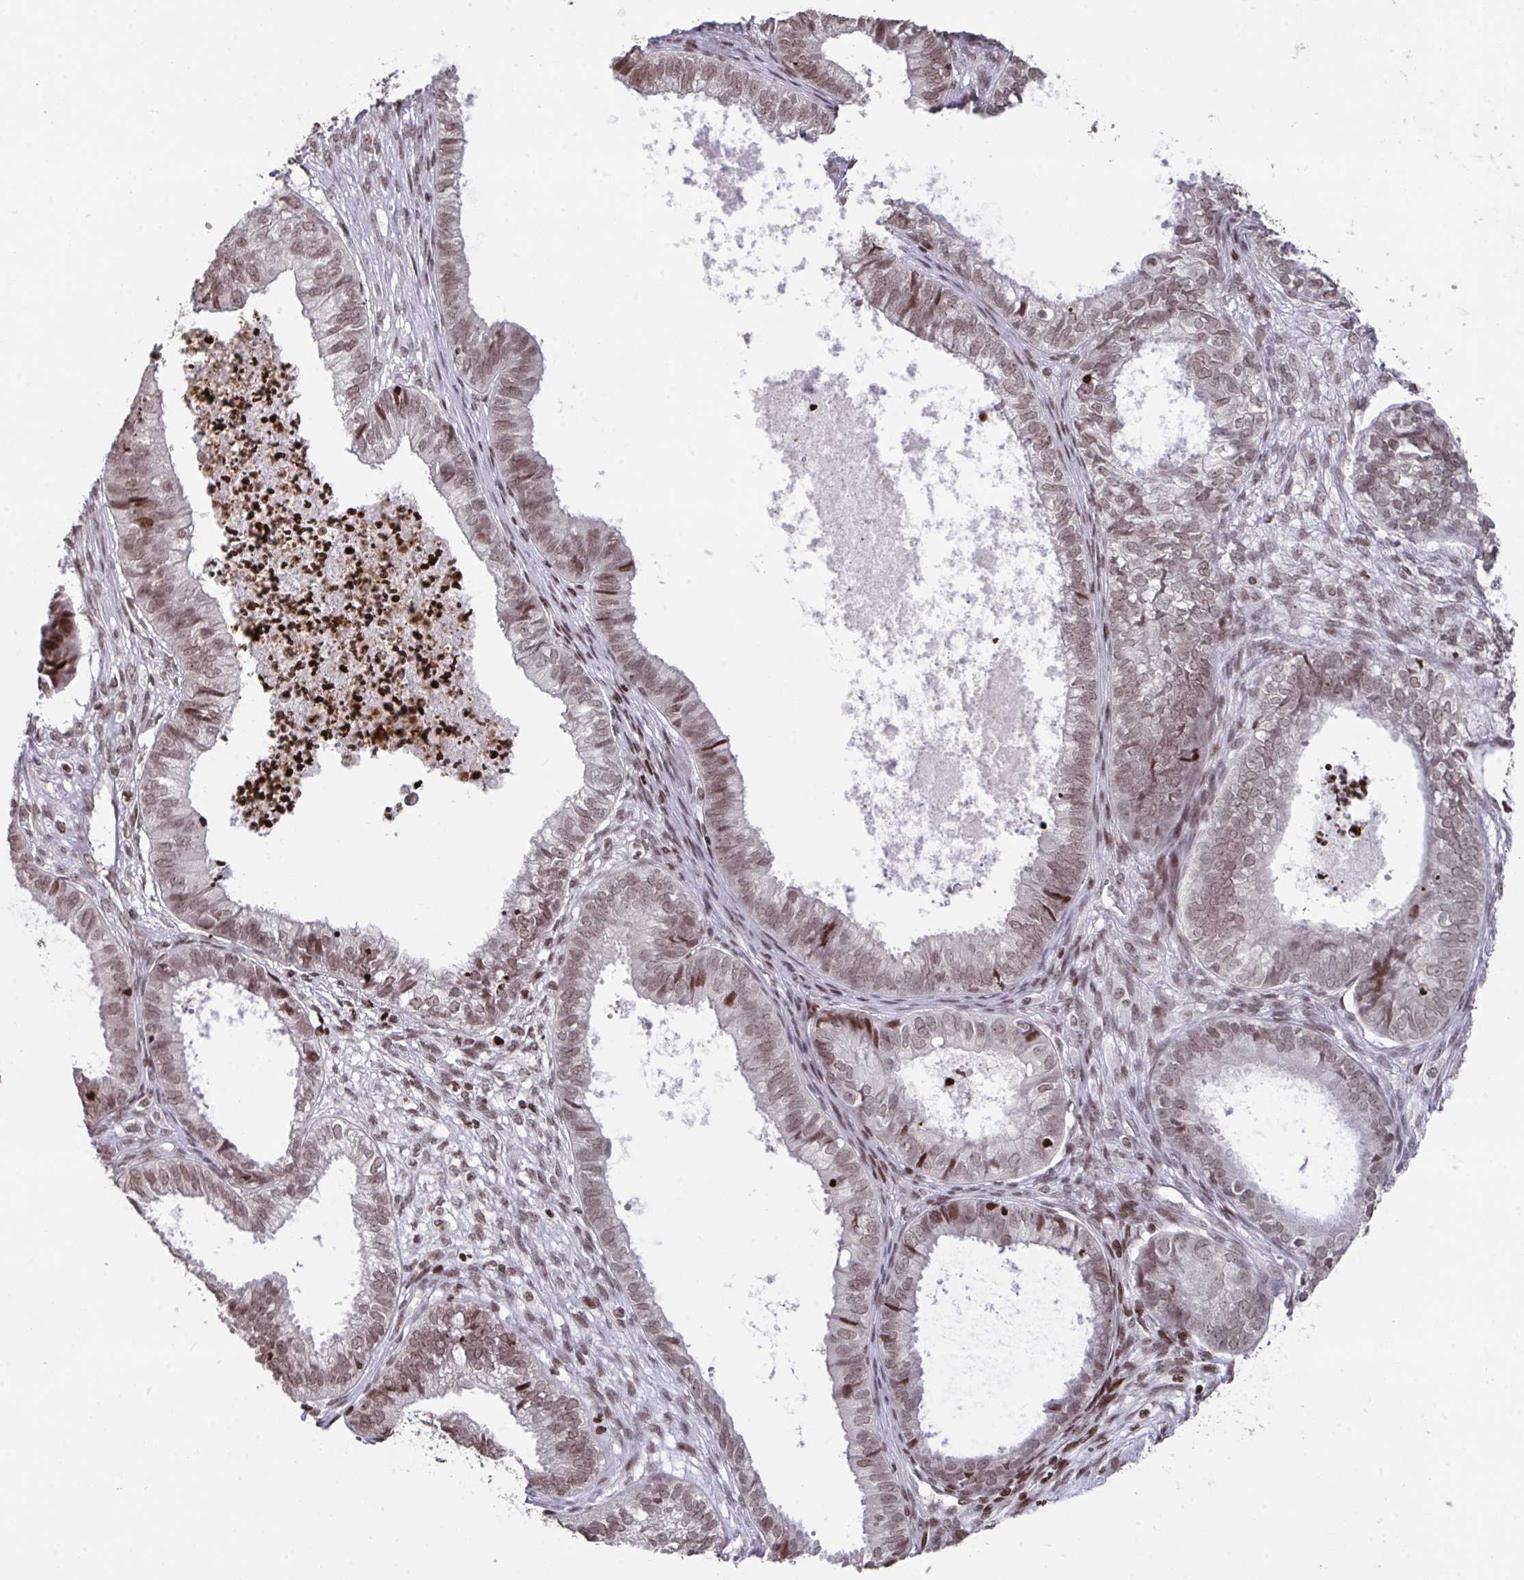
{"staining": {"intensity": "weak", "quantity": ">75%", "location": "nuclear"}, "tissue": "ovarian cancer", "cell_type": "Tumor cells", "image_type": "cancer", "snomed": [{"axis": "morphology", "description": "Carcinoma, endometroid"}, {"axis": "topography", "description": "Ovary"}], "caption": "A brown stain highlights weak nuclear positivity of a protein in ovarian endometroid carcinoma tumor cells.", "gene": "NIP7", "patient": {"sex": "female", "age": 64}}